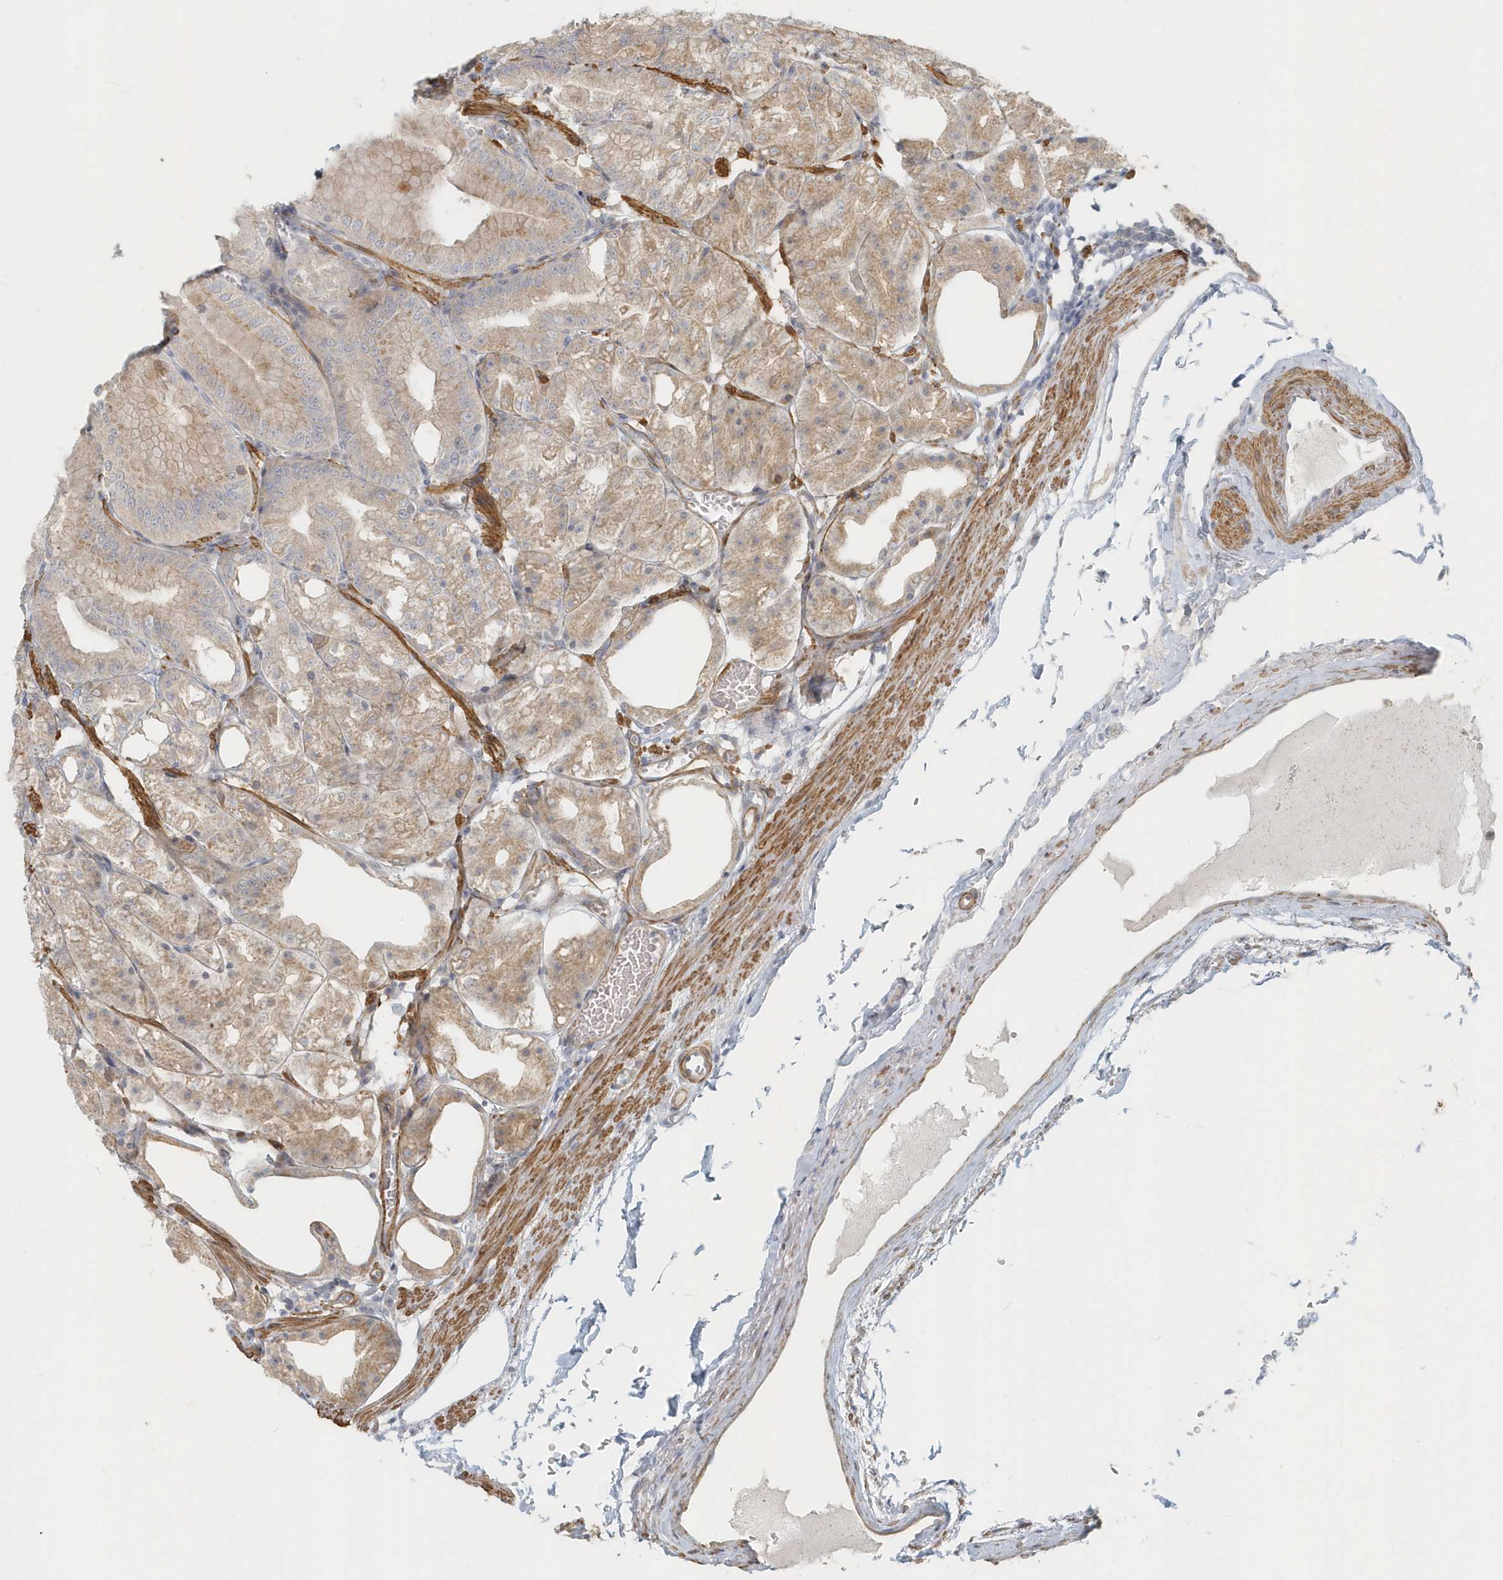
{"staining": {"intensity": "strong", "quantity": "25%-75%", "location": "cytoplasmic/membranous"}, "tissue": "stomach", "cell_type": "Glandular cells", "image_type": "normal", "snomed": [{"axis": "morphology", "description": "Normal tissue, NOS"}, {"axis": "topography", "description": "Stomach, lower"}], "caption": "Protein staining displays strong cytoplasmic/membranous expression in approximately 25%-75% of glandular cells in unremarkable stomach. (DAB (3,3'-diaminobenzidine) IHC, brown staining for protein, blue staining for nuclei).", "gene": "NAPB", "patient": {"sex": "male", "age": 71}}